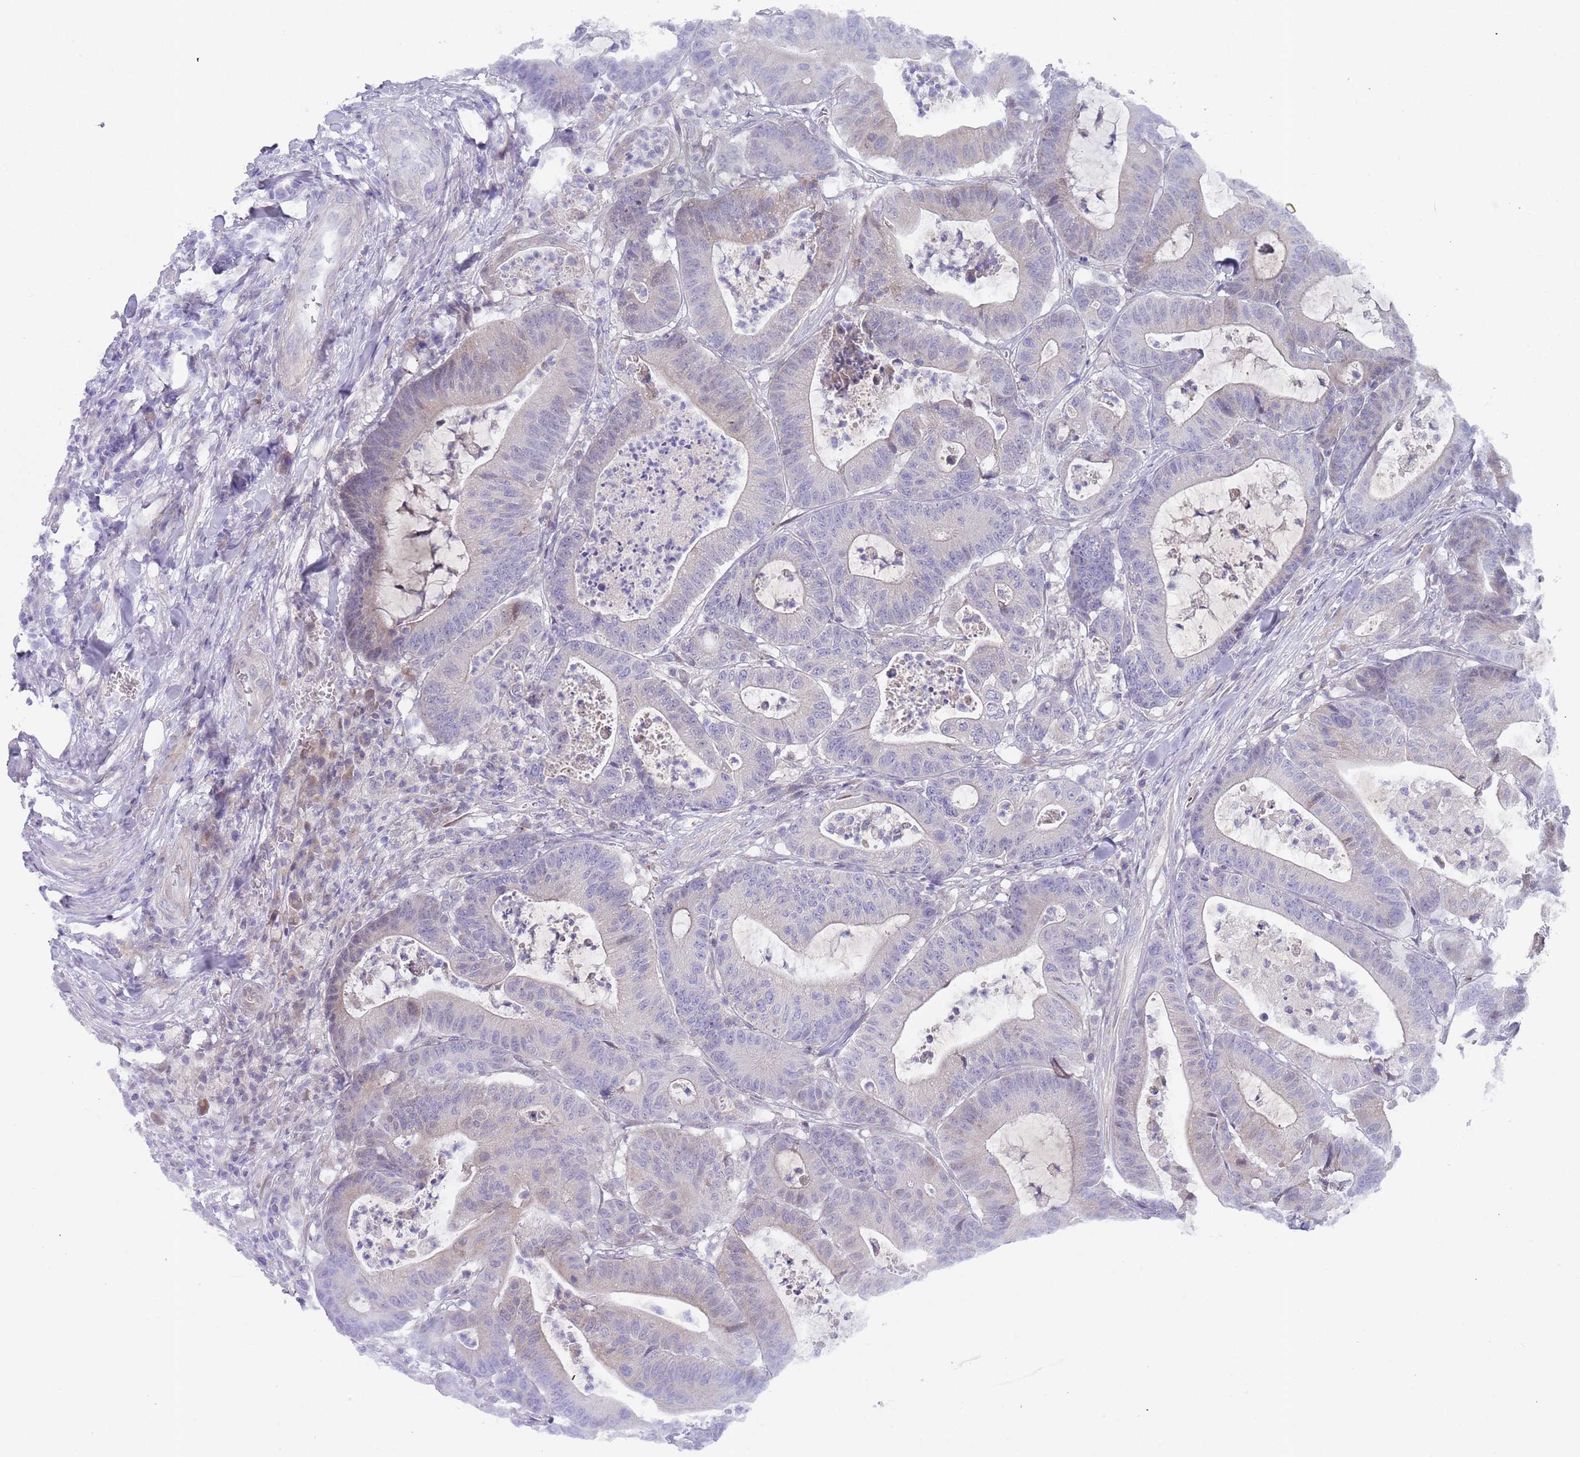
{"staining": {"intensity": "weak", "quantity": "<25%", "location": "cytoplasmic/membranous"}, "tissue": "colorectal cancer", "cell_type": "Tumor cells", "image_type": "cancer", "snomed": [{"axis": "morphology", "description": "Adenocarcinoma, NOS"}, {"axis": "topography", "description": "Colon"}], "caption": "This is an IHC histopathology image of human colorectal cancer. There is no expression in tumor cells.", "gene": "PRAC1", "patient": {"sex": "female", "age": 84}}